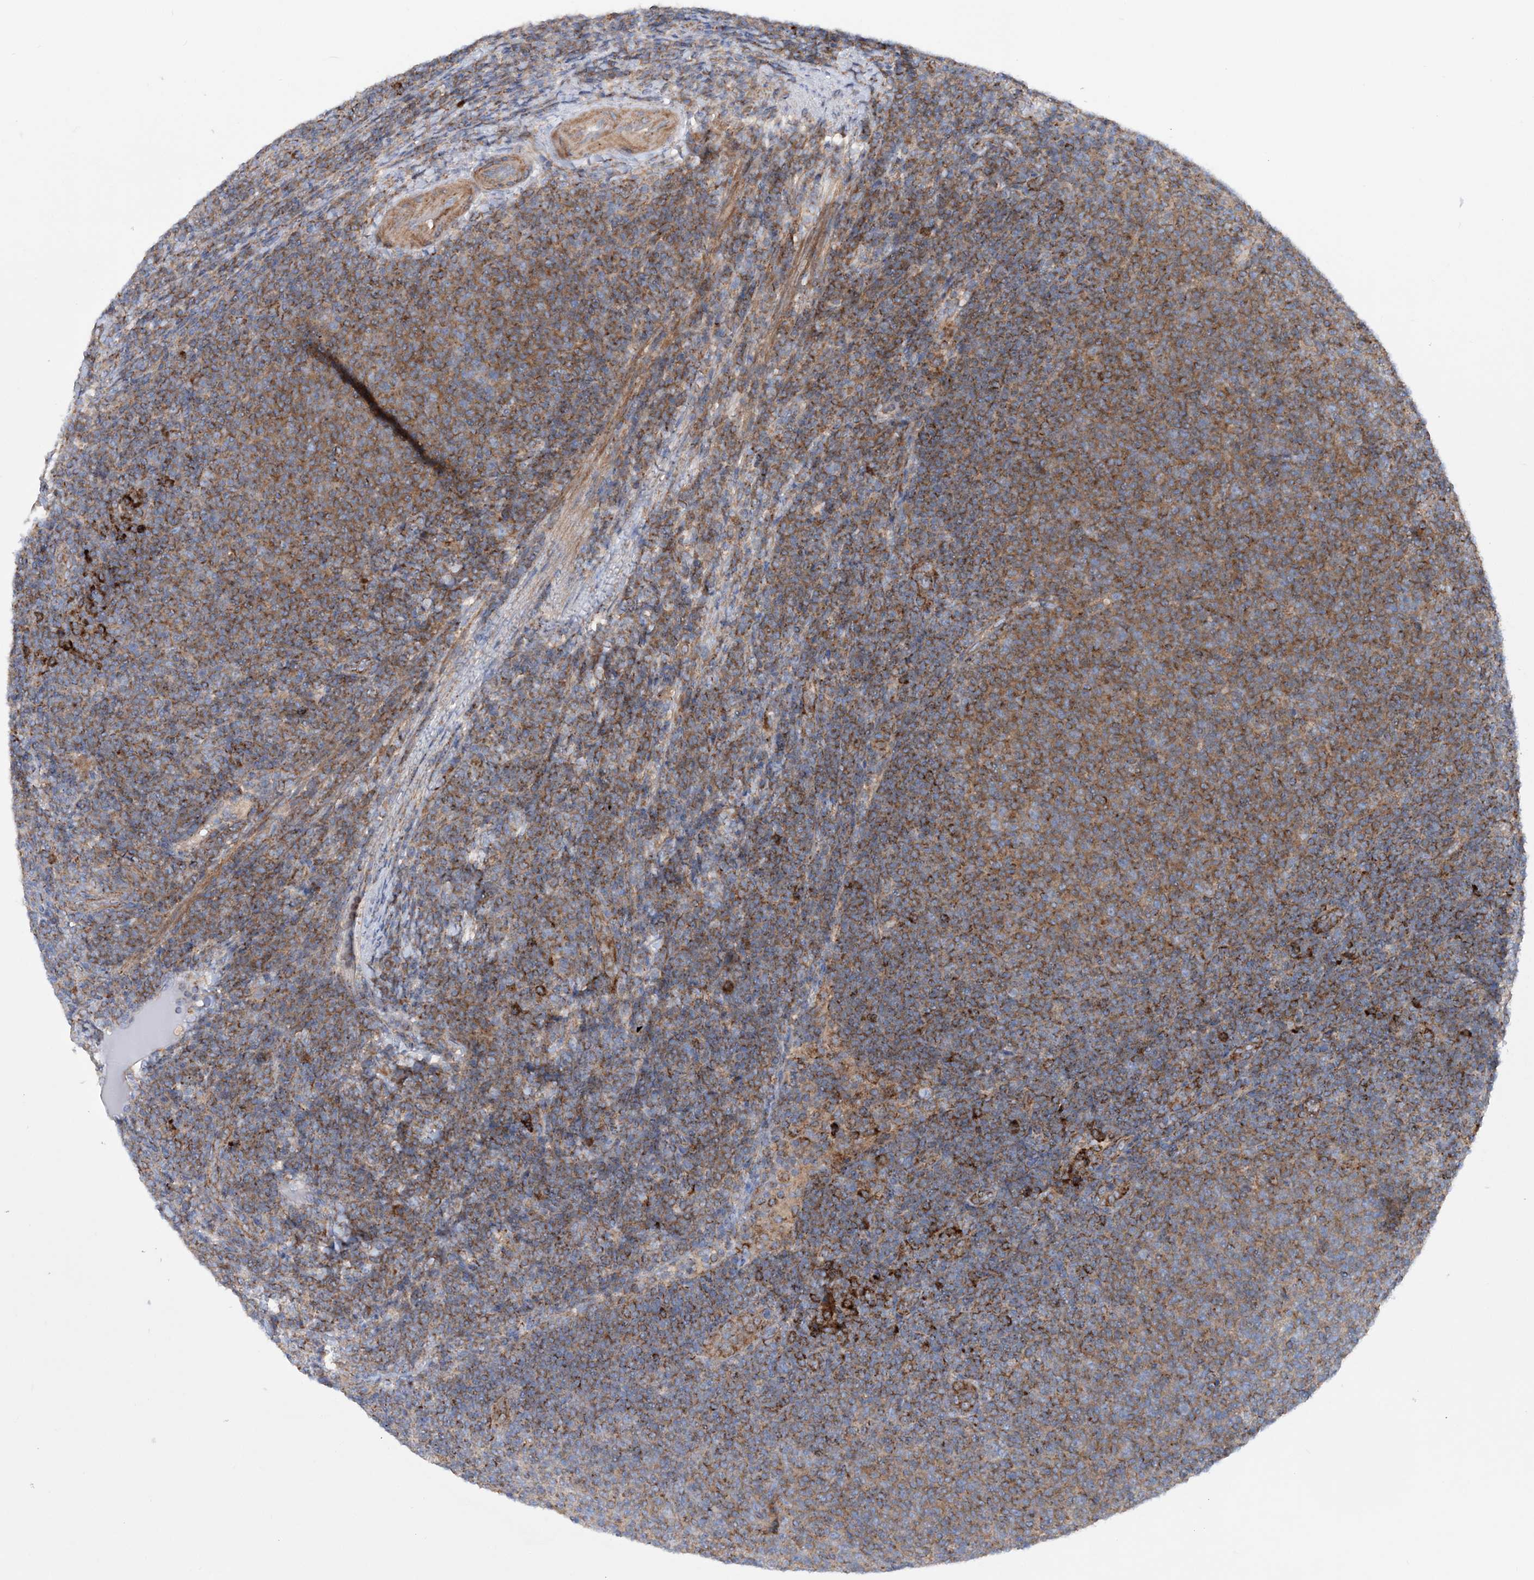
{"staining": {"intensity": "moderate", "quantity": ">75%", "location": "cytoplasmic/membranous"}, "tissue": "lymphoma", "cell_type": "Tumor cells", "image_type": "cancer", "snomed": [{"axis": "morphology", "description": "Malignant lymphoma, non-Hodgkin's type, Low grade"}, {"axis": "topography", "description": "Lymph node"}], "caption": "Protein positivity by immunohistochemistry (IHC) demonstrates moderate cytoplasmic/membranous positivity in approximately >75% of tumor cells in malignant lymphoma, non-Hodgkin's type (low-grade).", "gene": "NGLY1", "patient": {"sex": "male", "age": 66}}